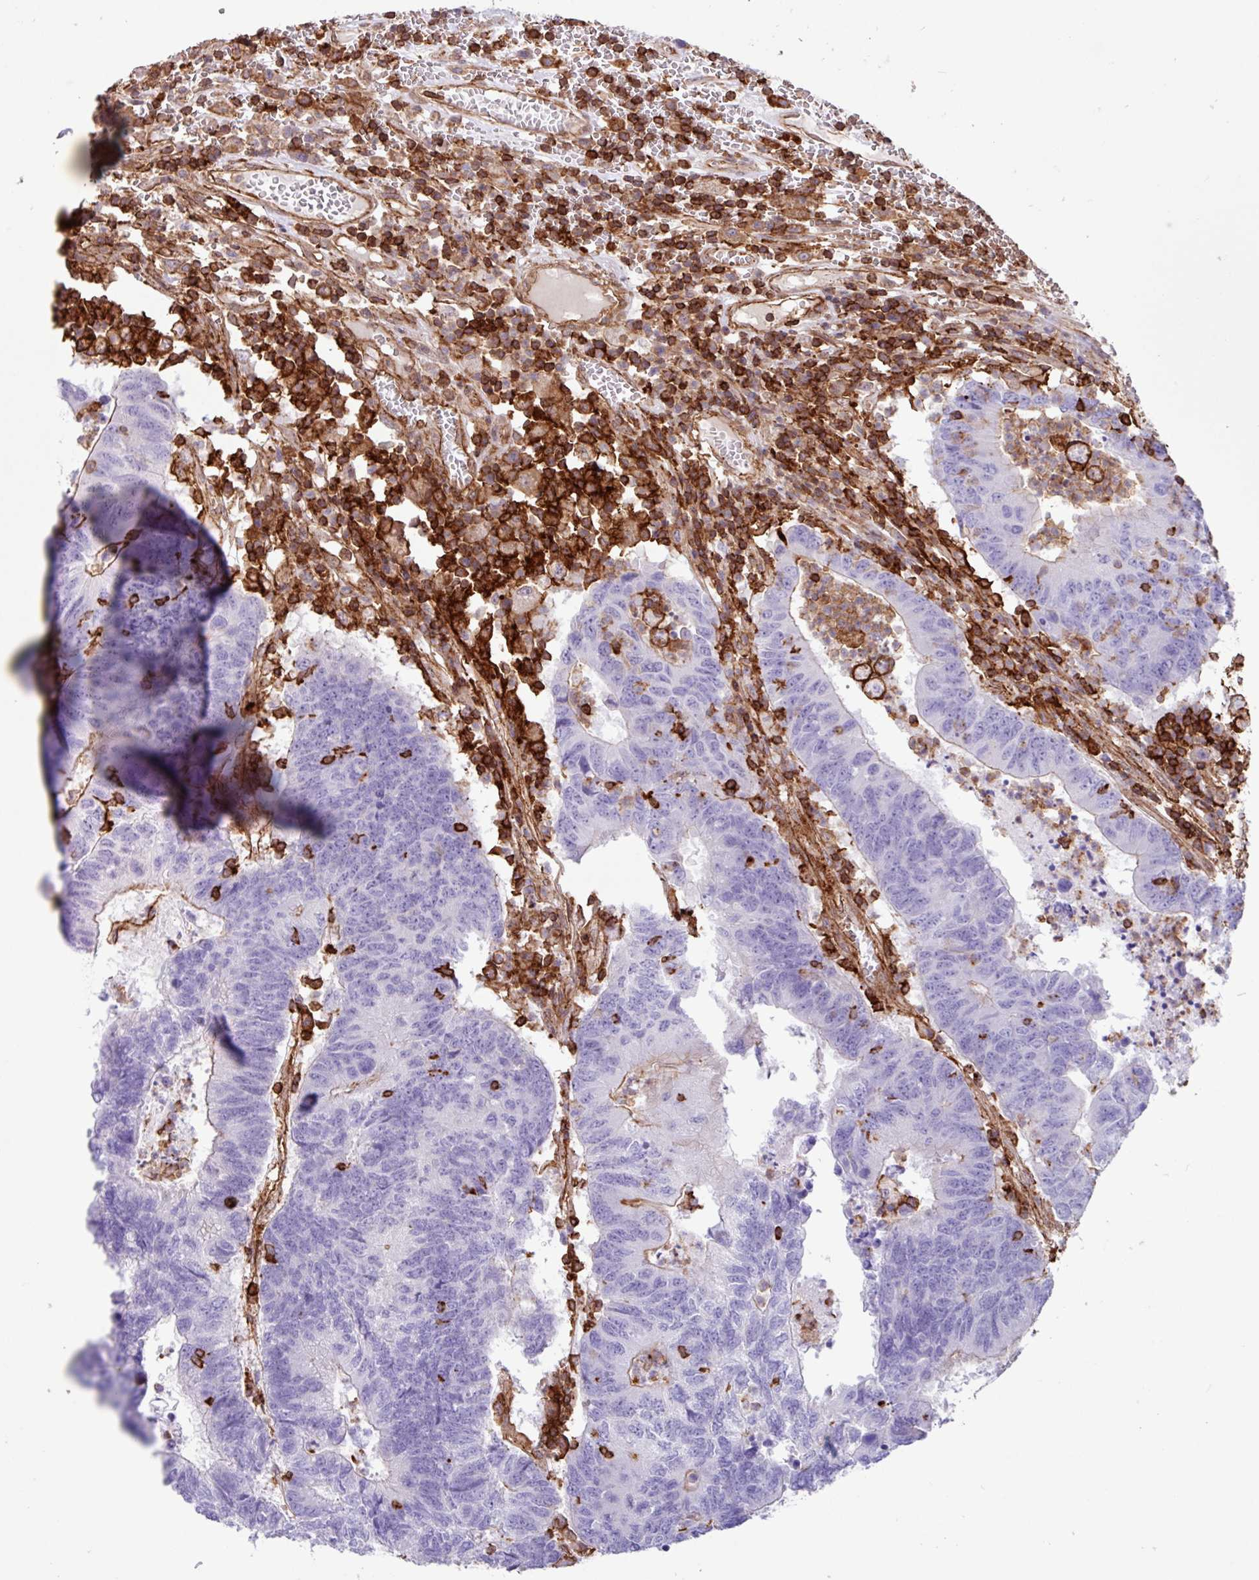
{"staining": {"intensity": "negative", "quantity": "none", "location": "none"}, "tissue": "colorectal cancer", "cell_type": "Tumor cells", "image_type": "cancer", "snomed": [{"axis": "morphology", "description": "Adenocarcinoma, NOS"}, {"axis": "topography", "description": "Colon"}], "caption": "Immunohistochemistry (IHC) micrograph of human colorectal cancer stained for a protein (brown), which exhibits no expression in tumor cells.", "gene": "PPP1R18", "patient": {"sex": "female", "age": 48}}